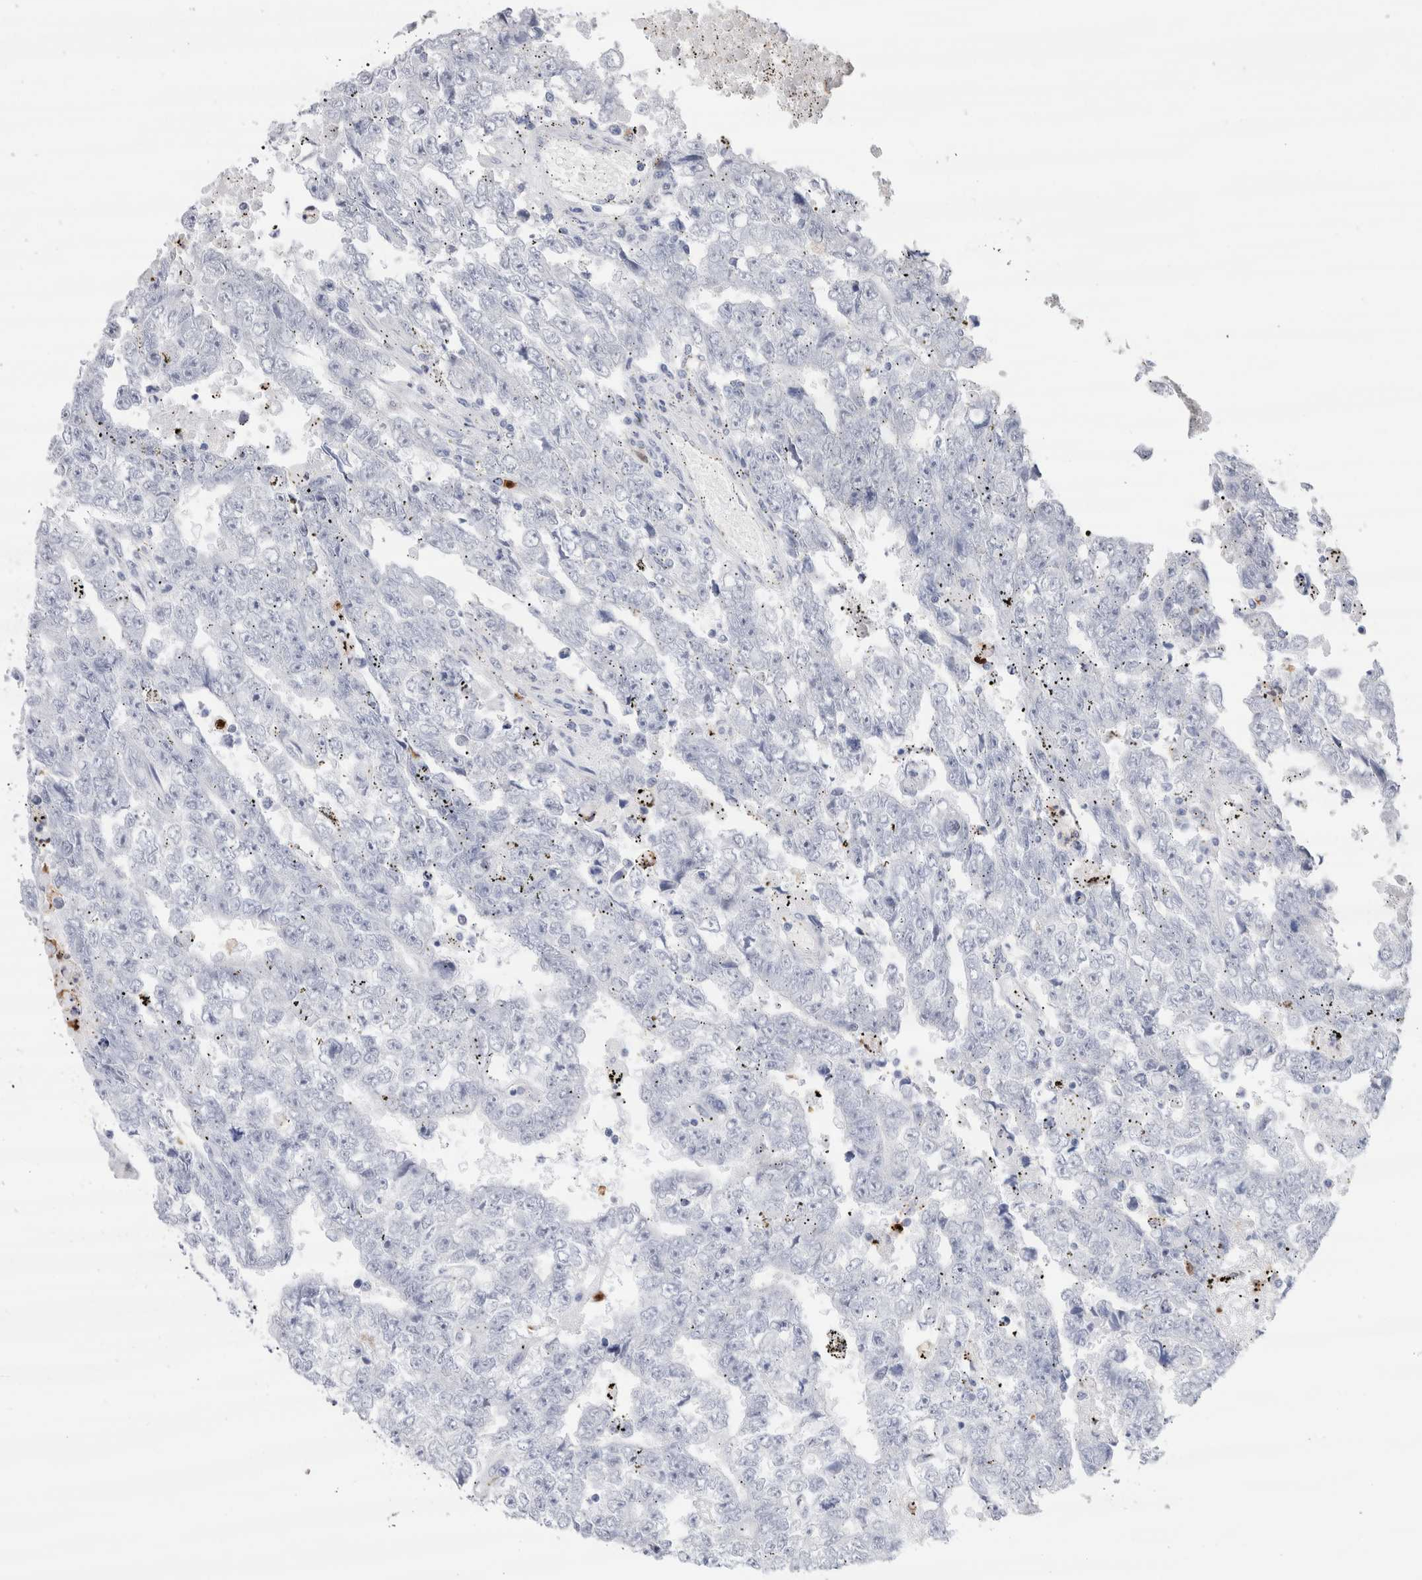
{"staining": {"intensity": "negative", "quantity": "none", "location": "none"}, "tissue": "testis cancer", "cell_type": "Tumor cells", "image_type": "cancer", "snomed": [{"axis": "morphology", "description": "Carcinoma, Embryonal, NOS"}, {"axis": "topography", "description": "Testis"}], "caption": "This is a photomicrograph of immunohistochemistry (IHC) staining of testis cancer (embryonal carcinoma), which shows no positivity in tumor cells.", "gene": "SLC10A5", "patient": {"sex": "male", "age": 25}}